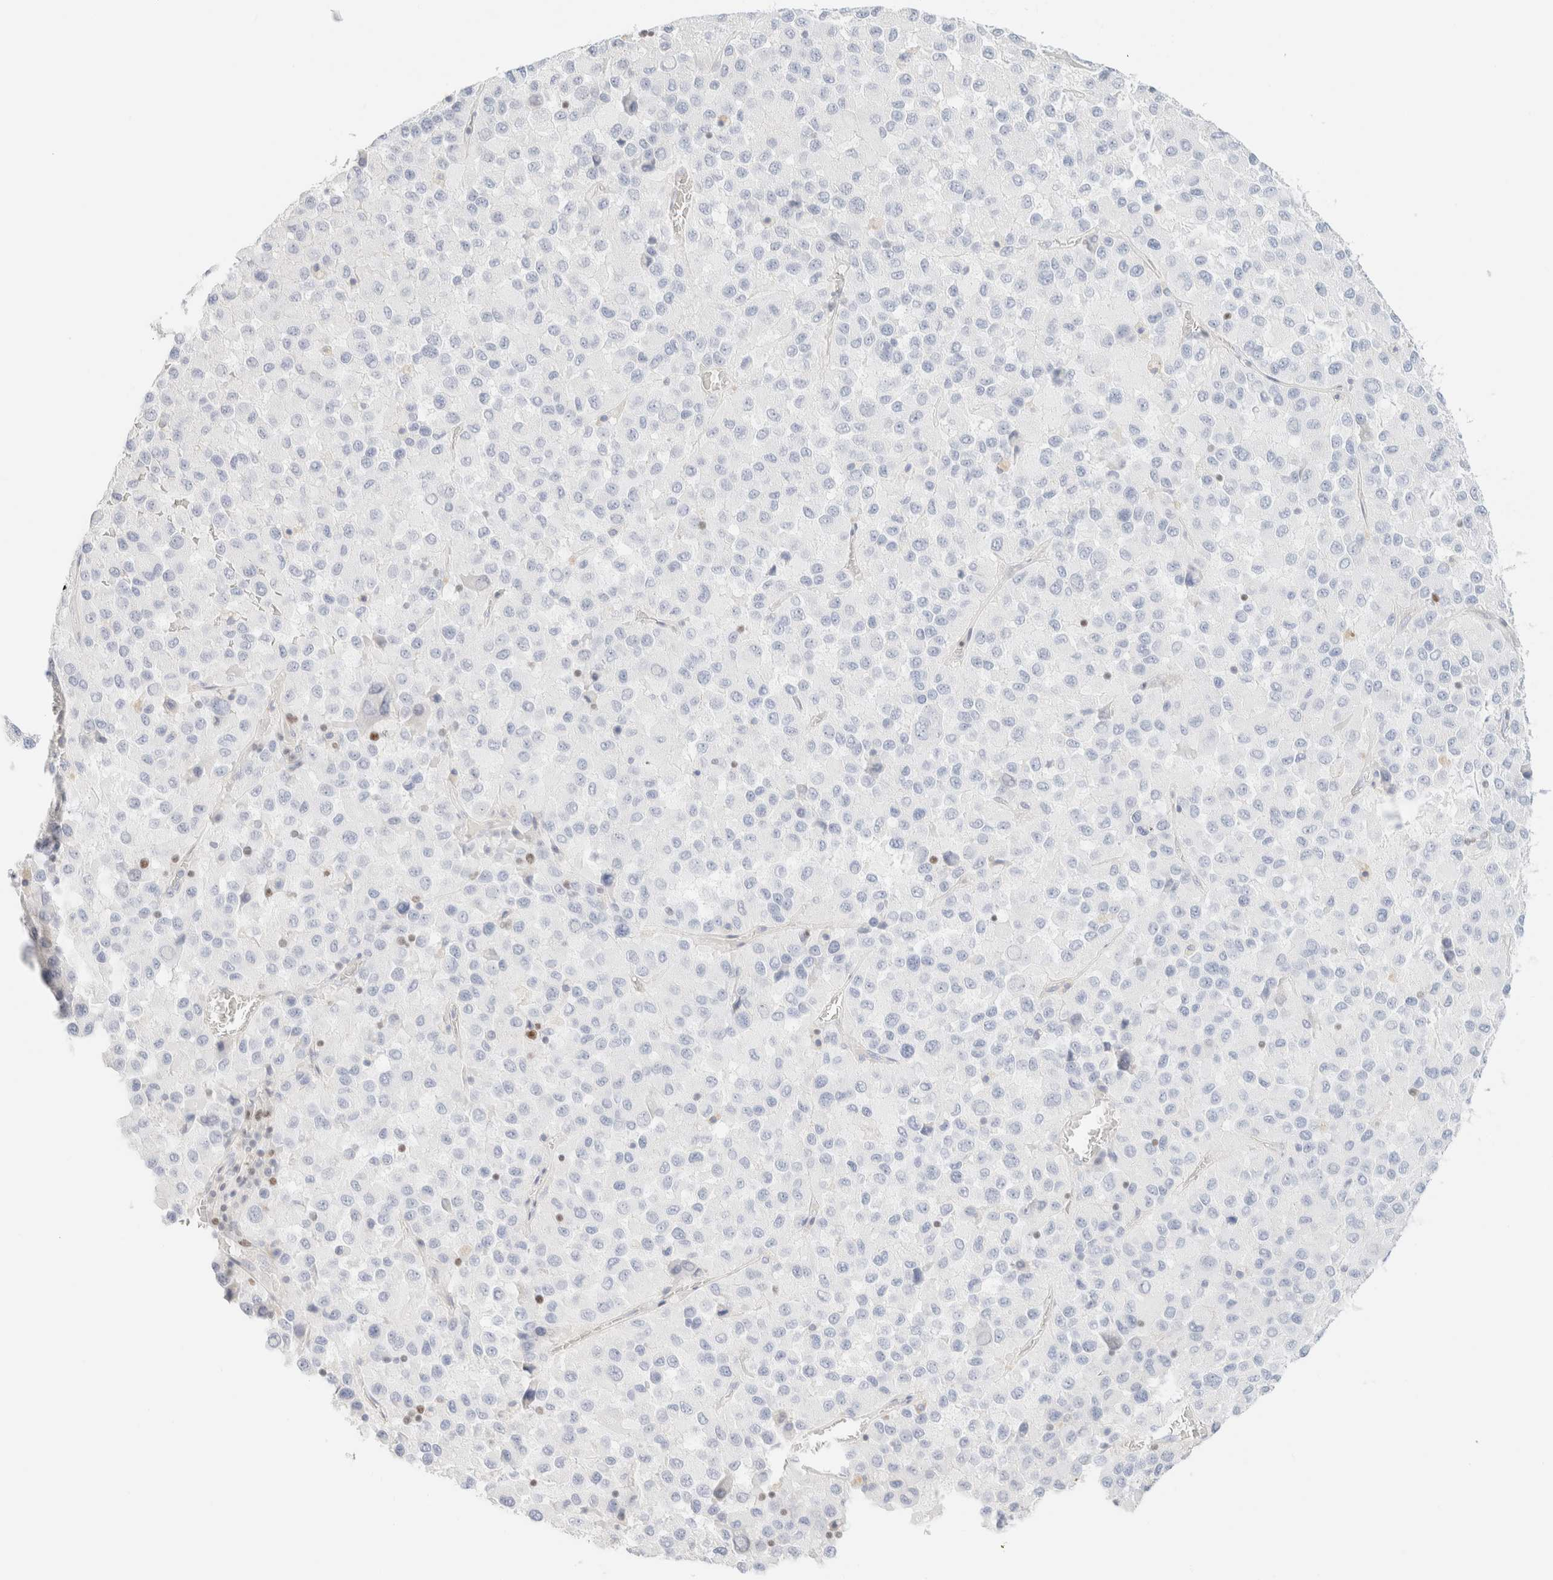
{"staining": {"intensity": "negative", "quantity": "none", "location": "none"}, "tissue": "melanoma", "cell_type": "Tumor cells", "image_type": "cancer", "snomed": [{"axis": "morphology", "description": "Malignant melanoma, Metastatic site"}, {"axis": "topography", "description": "Lung"}], "caption": "The IHC photomicrograph has no significant staining in tumor cells of malignant melanoma (metastatic site) tissue.", "gene": "IKZF3", "patient": {"sex": "male", "age": 64}}